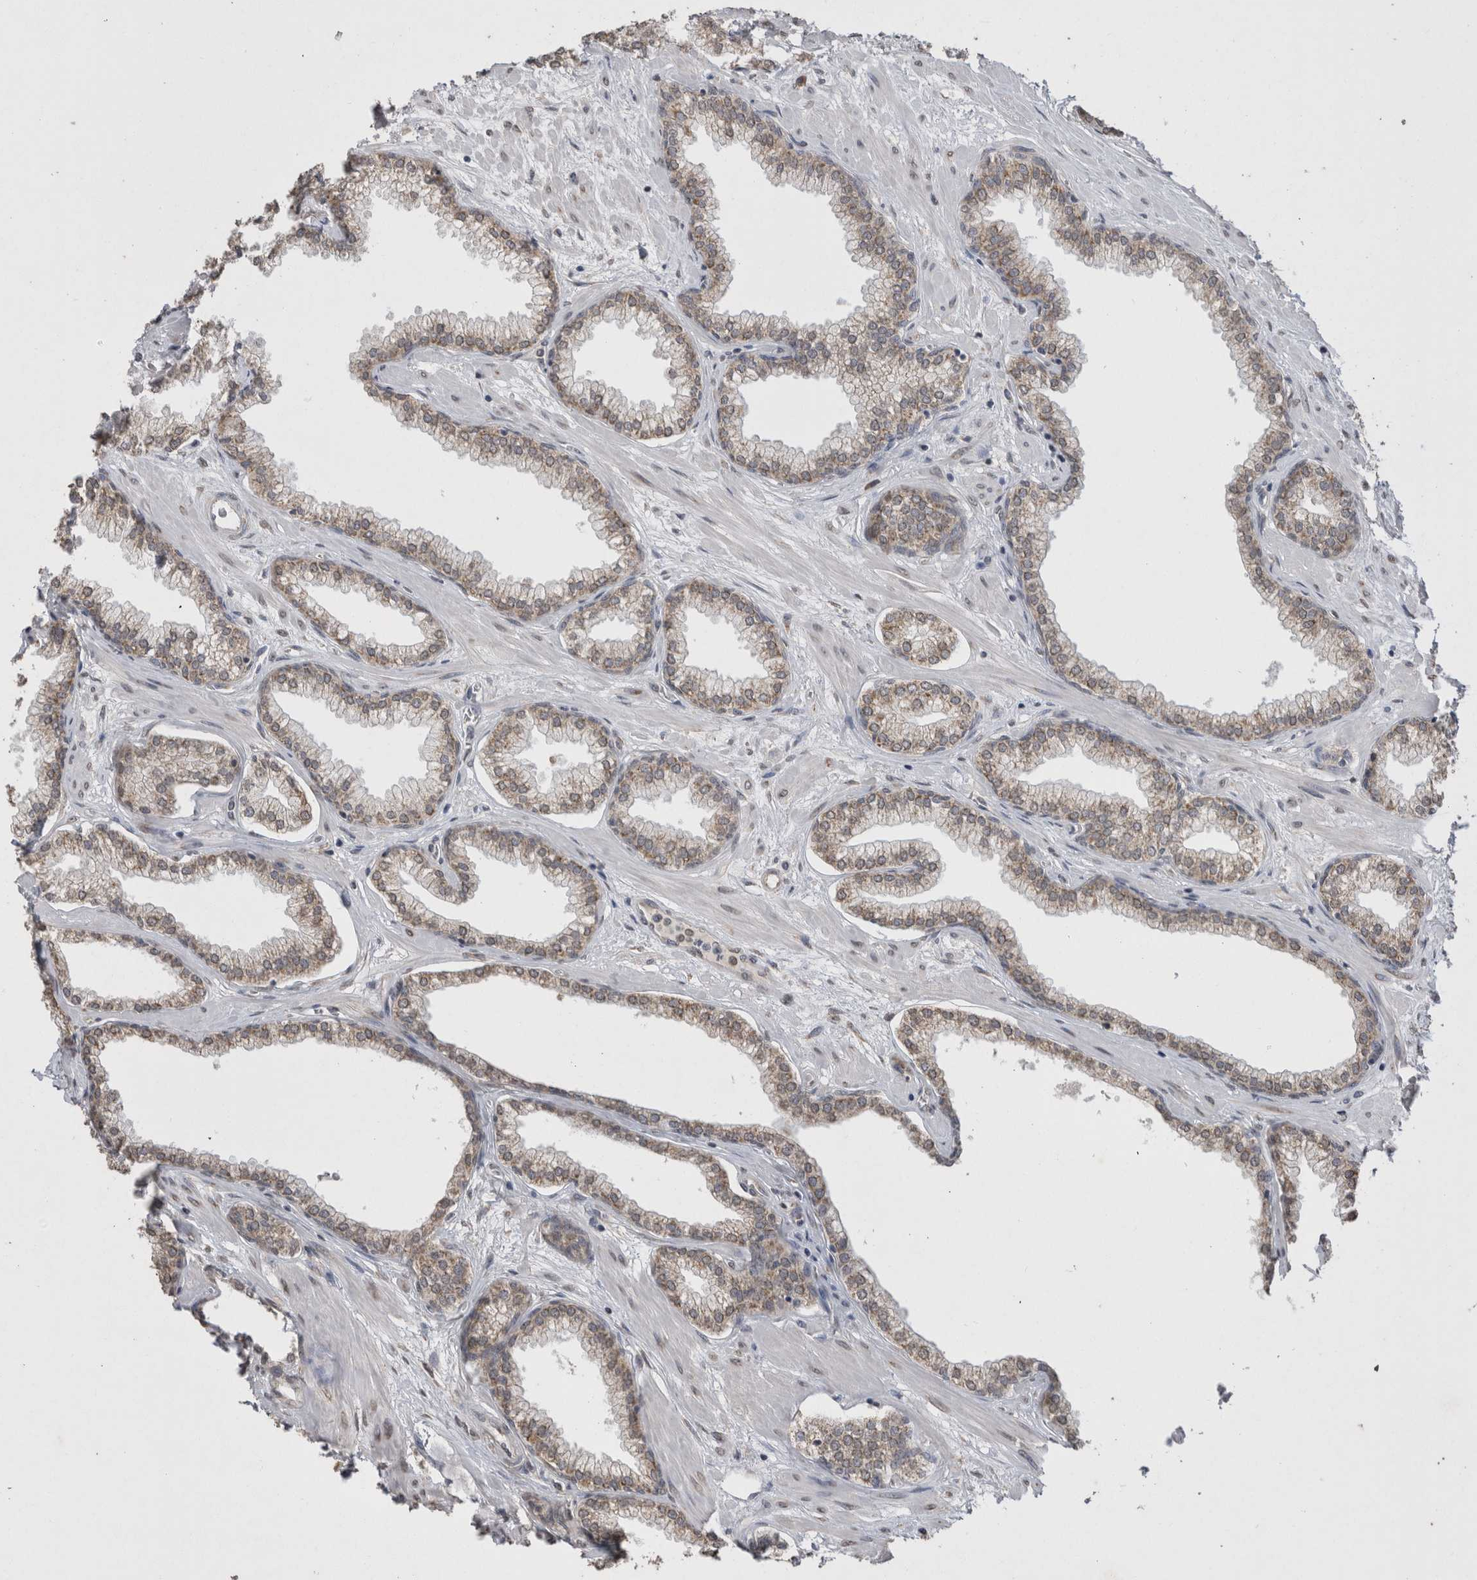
{"staining": {"intensity": "weak", "quantity": ">75%", "location": "cytoplasmic/membranous"}, "tissue": "prostate", "cell_type": "Glandular cells", "image_type": "normal", "snomed": [{"axis": "morphology", "description": "Normal tissue, NOS"}, {"axis": "morphology", "description": "Urothelial carcinoma, Low grade"}, {"axis": "topography", "description": "Urinary bladder"}, {"axis": "topography", "description": "Prostate"}], "caption": "Immunohistochemistry (IHC) photomicrograph of unremarkable prostate: human prostate stained using IHC demonstrates low levels of weak protein expression localized specifically in the cytoplasmic/membranous of glandular cells, appearing as a cytoplasmic/membranous brown color.", "gene": "NOMO1", "patient": {"sex": "male", "age": 60}}